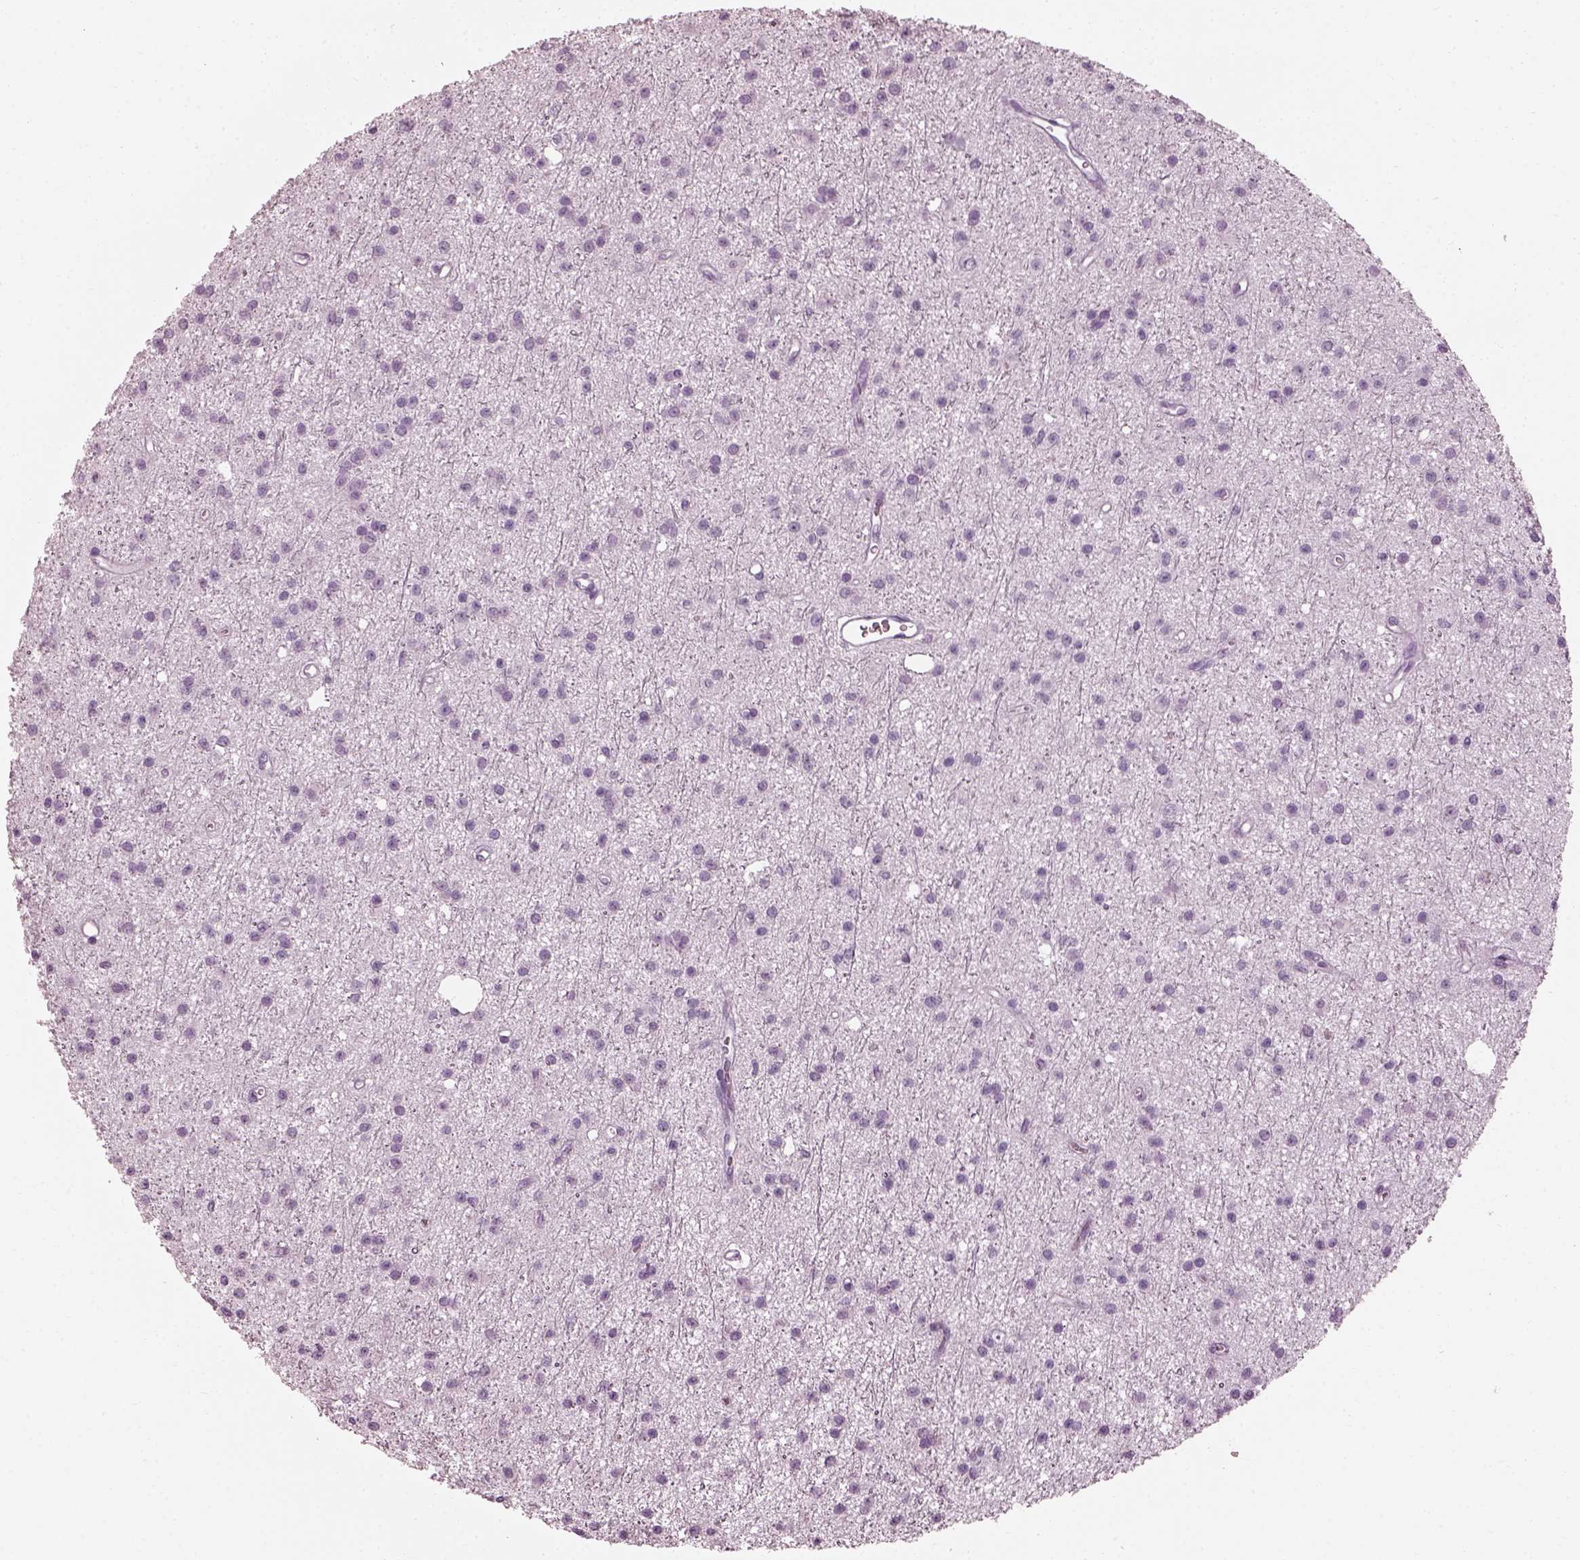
{"staining": {"intensity": "negative", "quantity": "none", "location": "none"}, "tissue": "glioma", "cell_type": "Tumor cells", "image_type": "cancer", "snomed": [{"axis": "morphology", "description": "Glioma, malignant, Low grade"}, {"axis": "topography", "description": "Brain"}], "caption": "A histopathology image of human glioma is negative for staining in tumor cells. Brightfield microscopy of IHC stained with DAB (brown) and hematoxylin (blue), captured at high magnification.", "gene": "TCHHL1", "patient": {"sex": "male", "age": 27}}